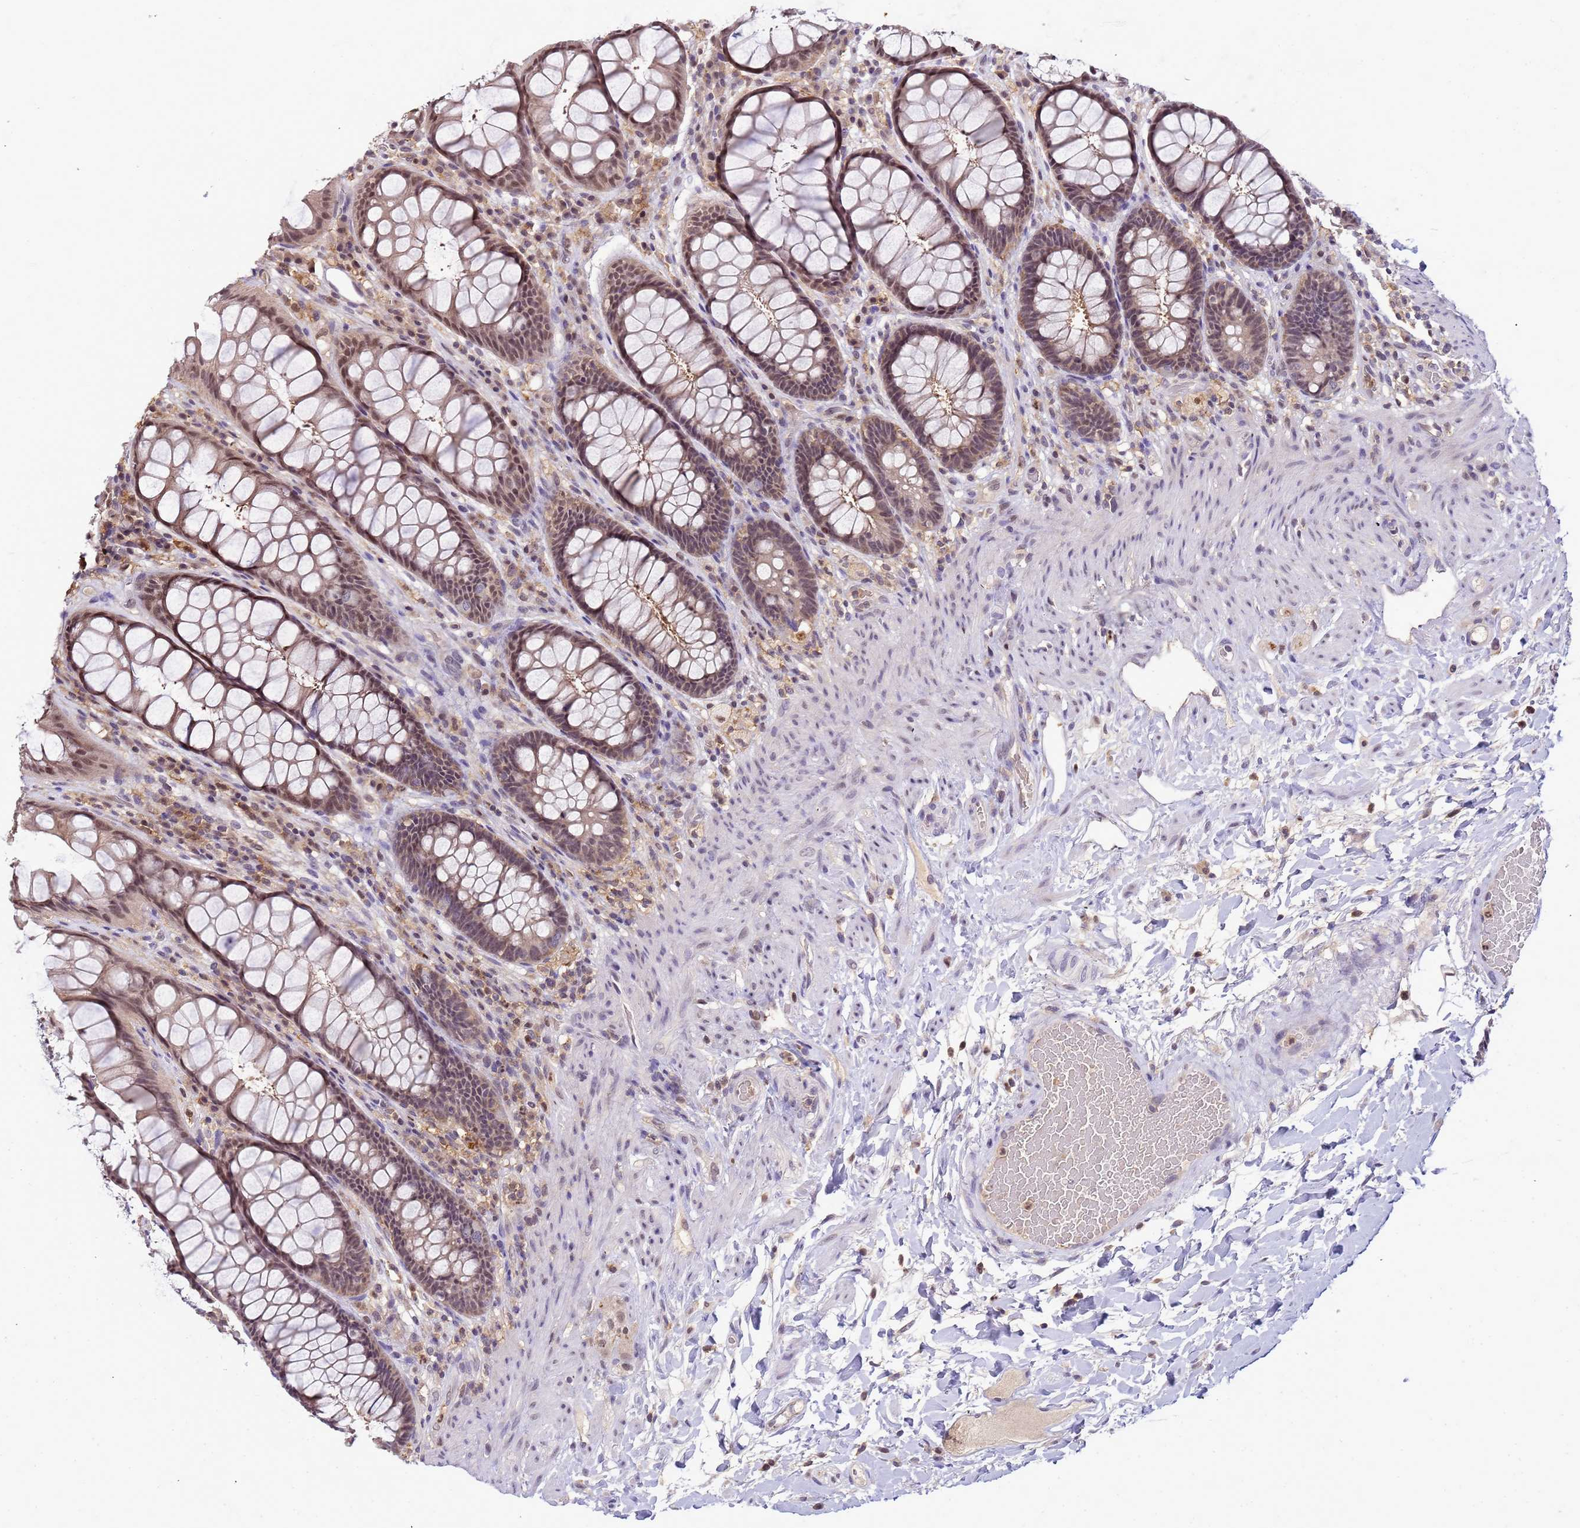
{"staining": {"intensity": "weak", "quantity": ">75%", "location": "cytoplasmic/membranous,nuclear"}, "tissue": "rectum", "cell_type": "Glandular cells", "image_type": "normal", "snomed": [{"axis": "morphology", "description": "Normal tissue, NOS"}, {"axis": "topography", "description": "Rectum"}], "caption": "An IHC photomicrograph of benign tissue is shown. Protein staining in brown highlights weak cytoplasmic/membranous,nuclear positivity in rectum within glandular cells. The protein of interest is shown in brown color, while the nuclei are stained blue.", "gene": "CD53", "patient": {"sex": "female", "age": 46}}